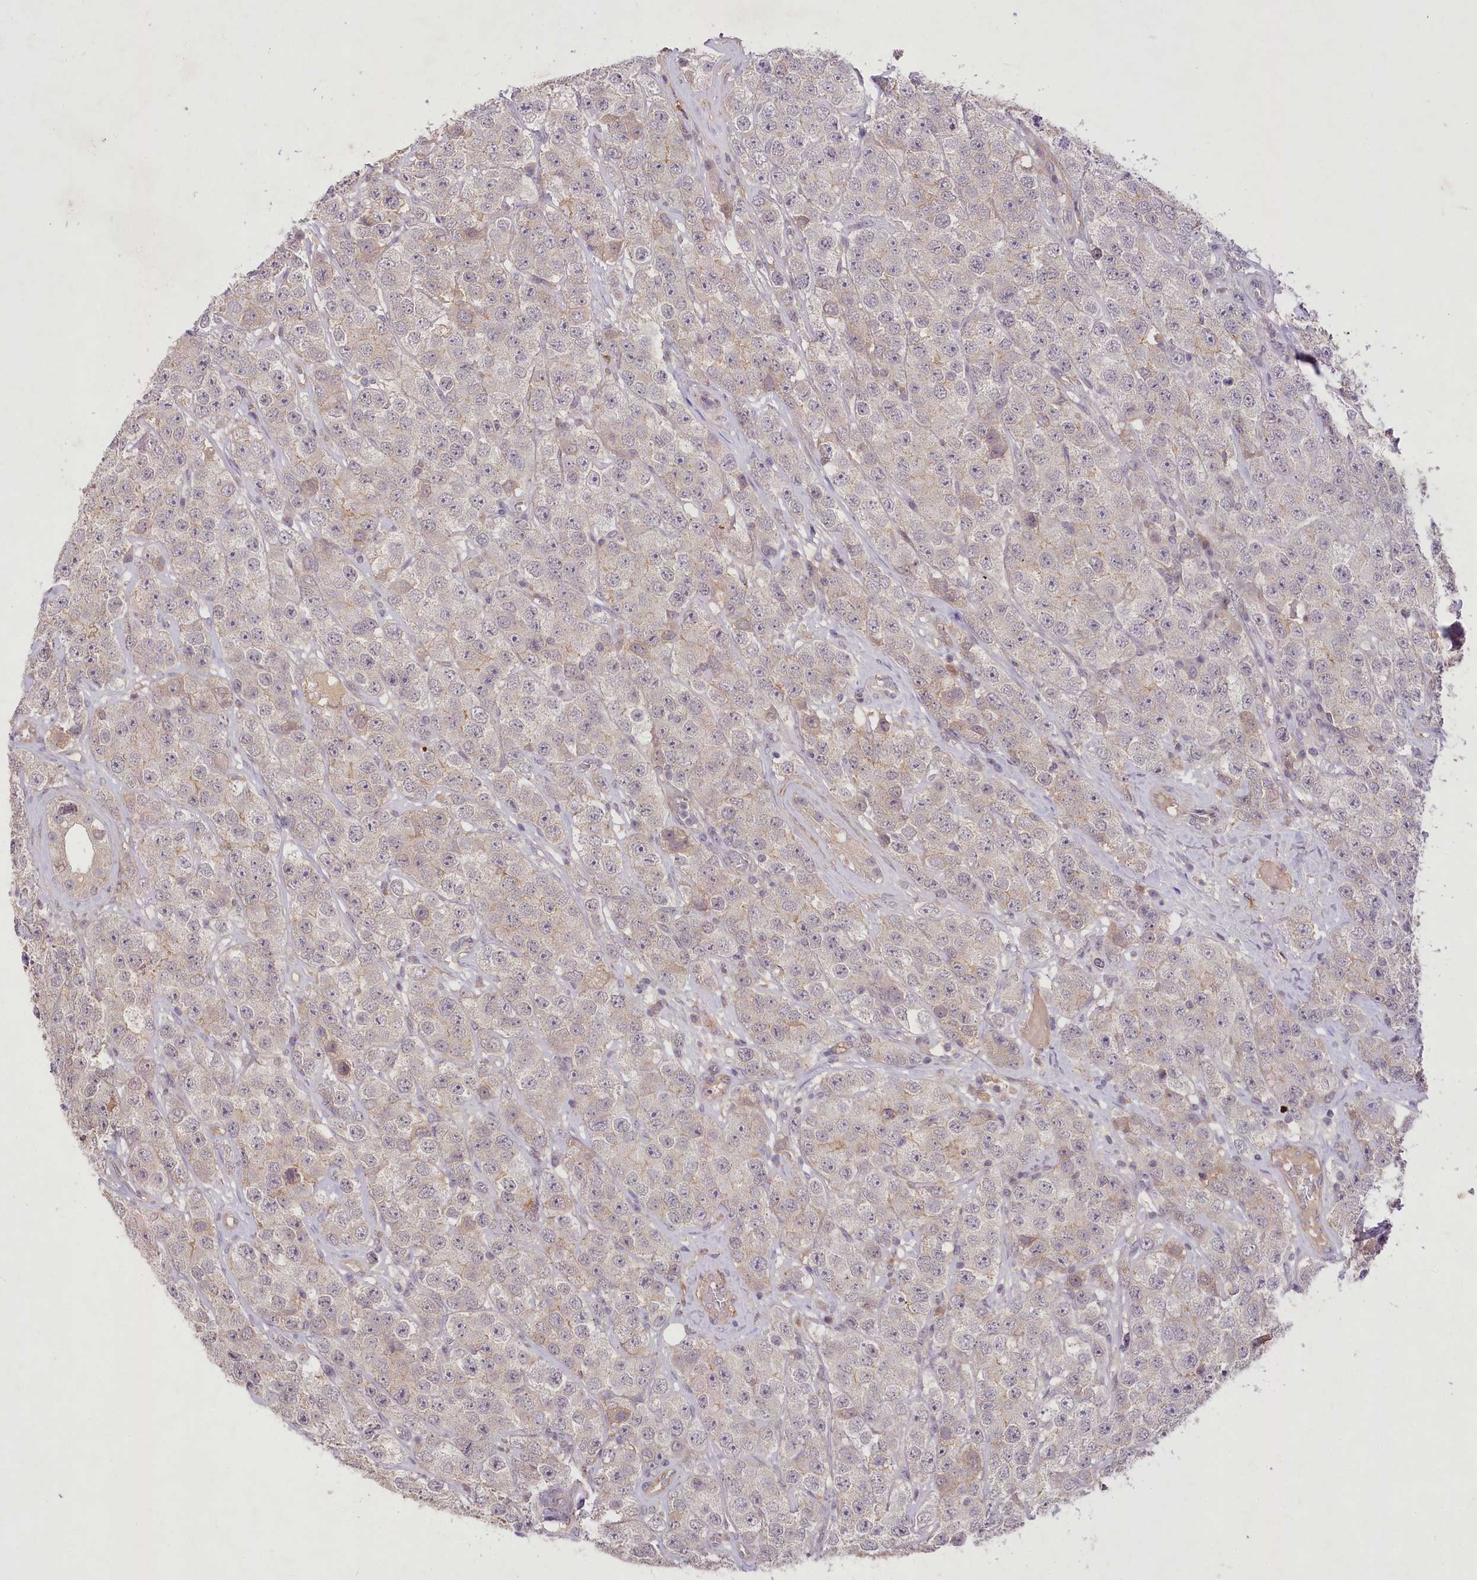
{"staining": {"intensity": "negative", "quantity": "none", "location": "none"}, "tissue": "testis cancer", "cell_type": "Tumor cells", "image_type": "cancer", "snomed": [{"axis": "morphology", "description": "Seminoma, NOS"}, {"axis": "topography", "description": "Testis"}], "caption": "This is a image of immunohistochemistry (IHC) staining of seminoma (testis), which shows no positivity in tumor cells. (DAB (3,3'-diaminobenzidine) IHC, high magnification).", "gene": "ENPP1", "patient": {"sex": "male", "age": 28}}